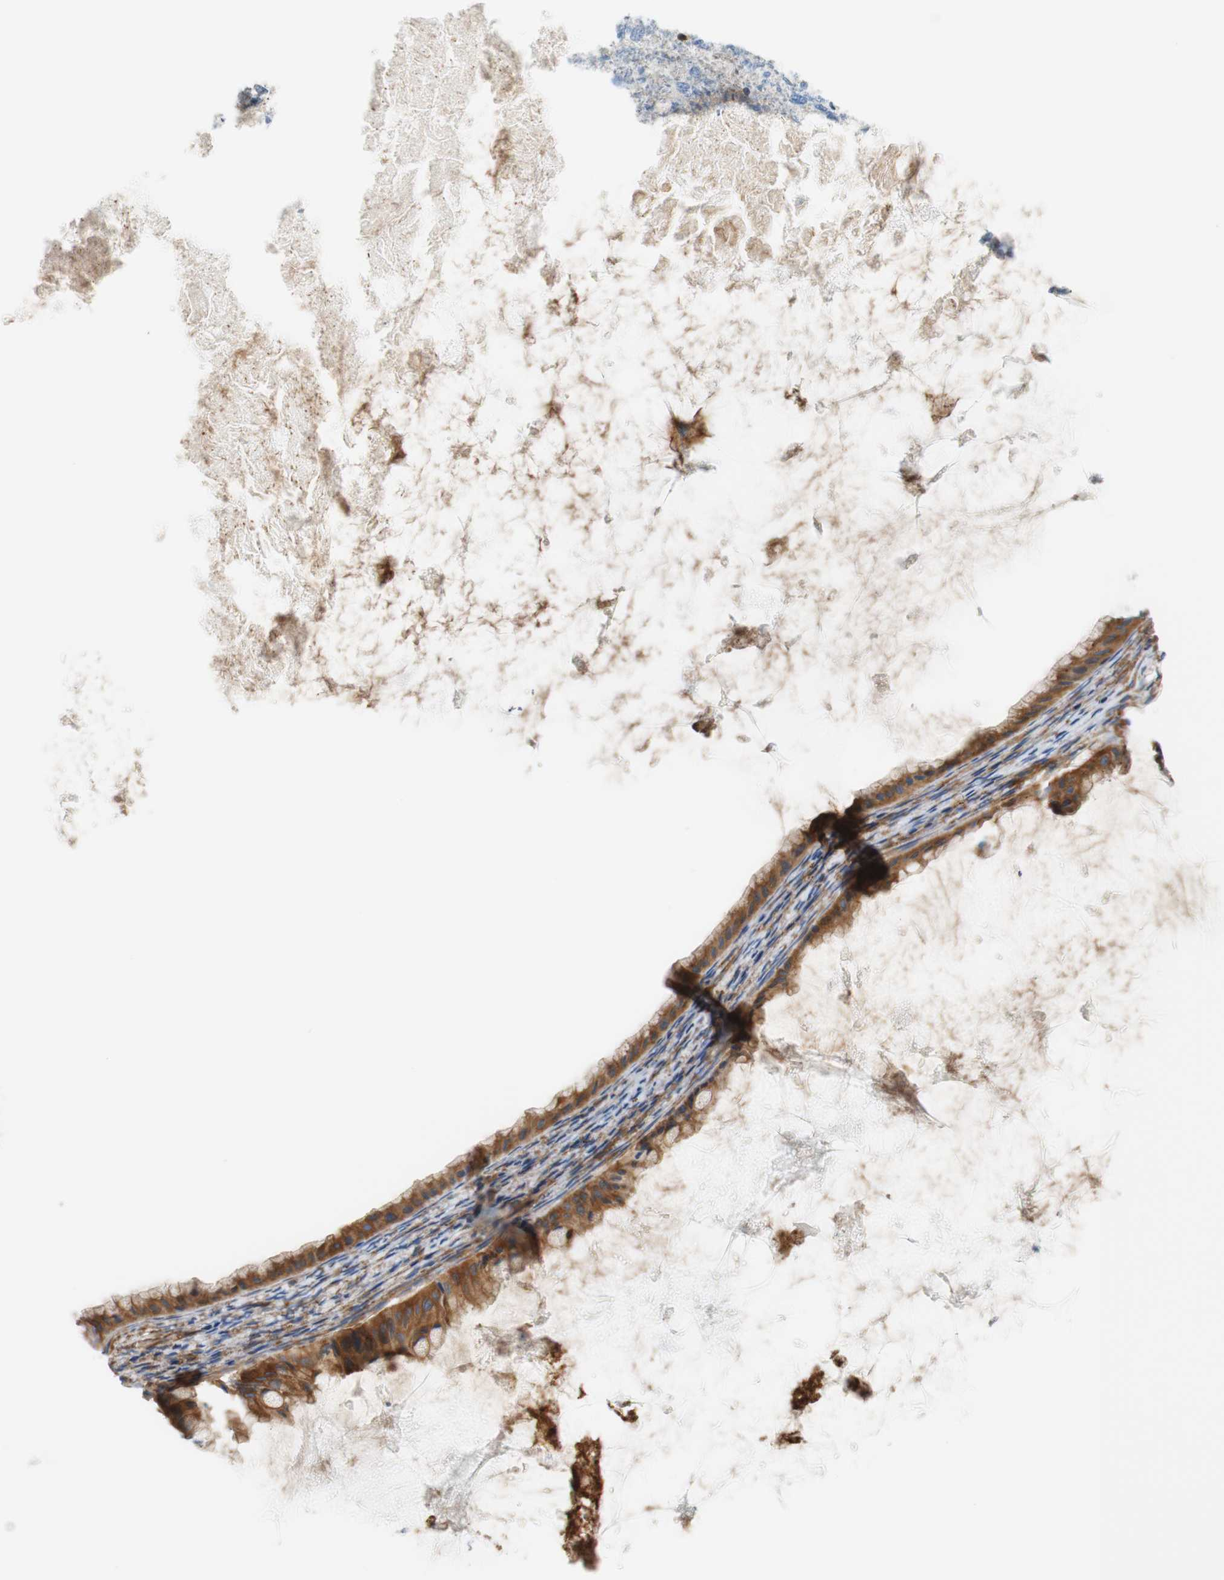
{"staining": {"intensity": "moderate", "quantity": ">75%", "location": "cytoplasmic/membranous"}, "tissue": "ovarian cancer", "cell_type": "Tumor cells", "image_type": "cancer", "snomed": [{"axis": "morphology", "description": "Cystadenocarcinoma, mucinous, NOS"}, {"axis": "topography", "description": "Ovary"}], "caption": "High-power microscopy captured an immunohistochemistry (IHC) histopathology image of ovarian mucinous cystadenocarcinoma, revealing moderate cytoplasmic/membranous positivity in about >75% of tumor cells.", "gene": "STOM", "patient": {"sex": "female", "age": 61}}